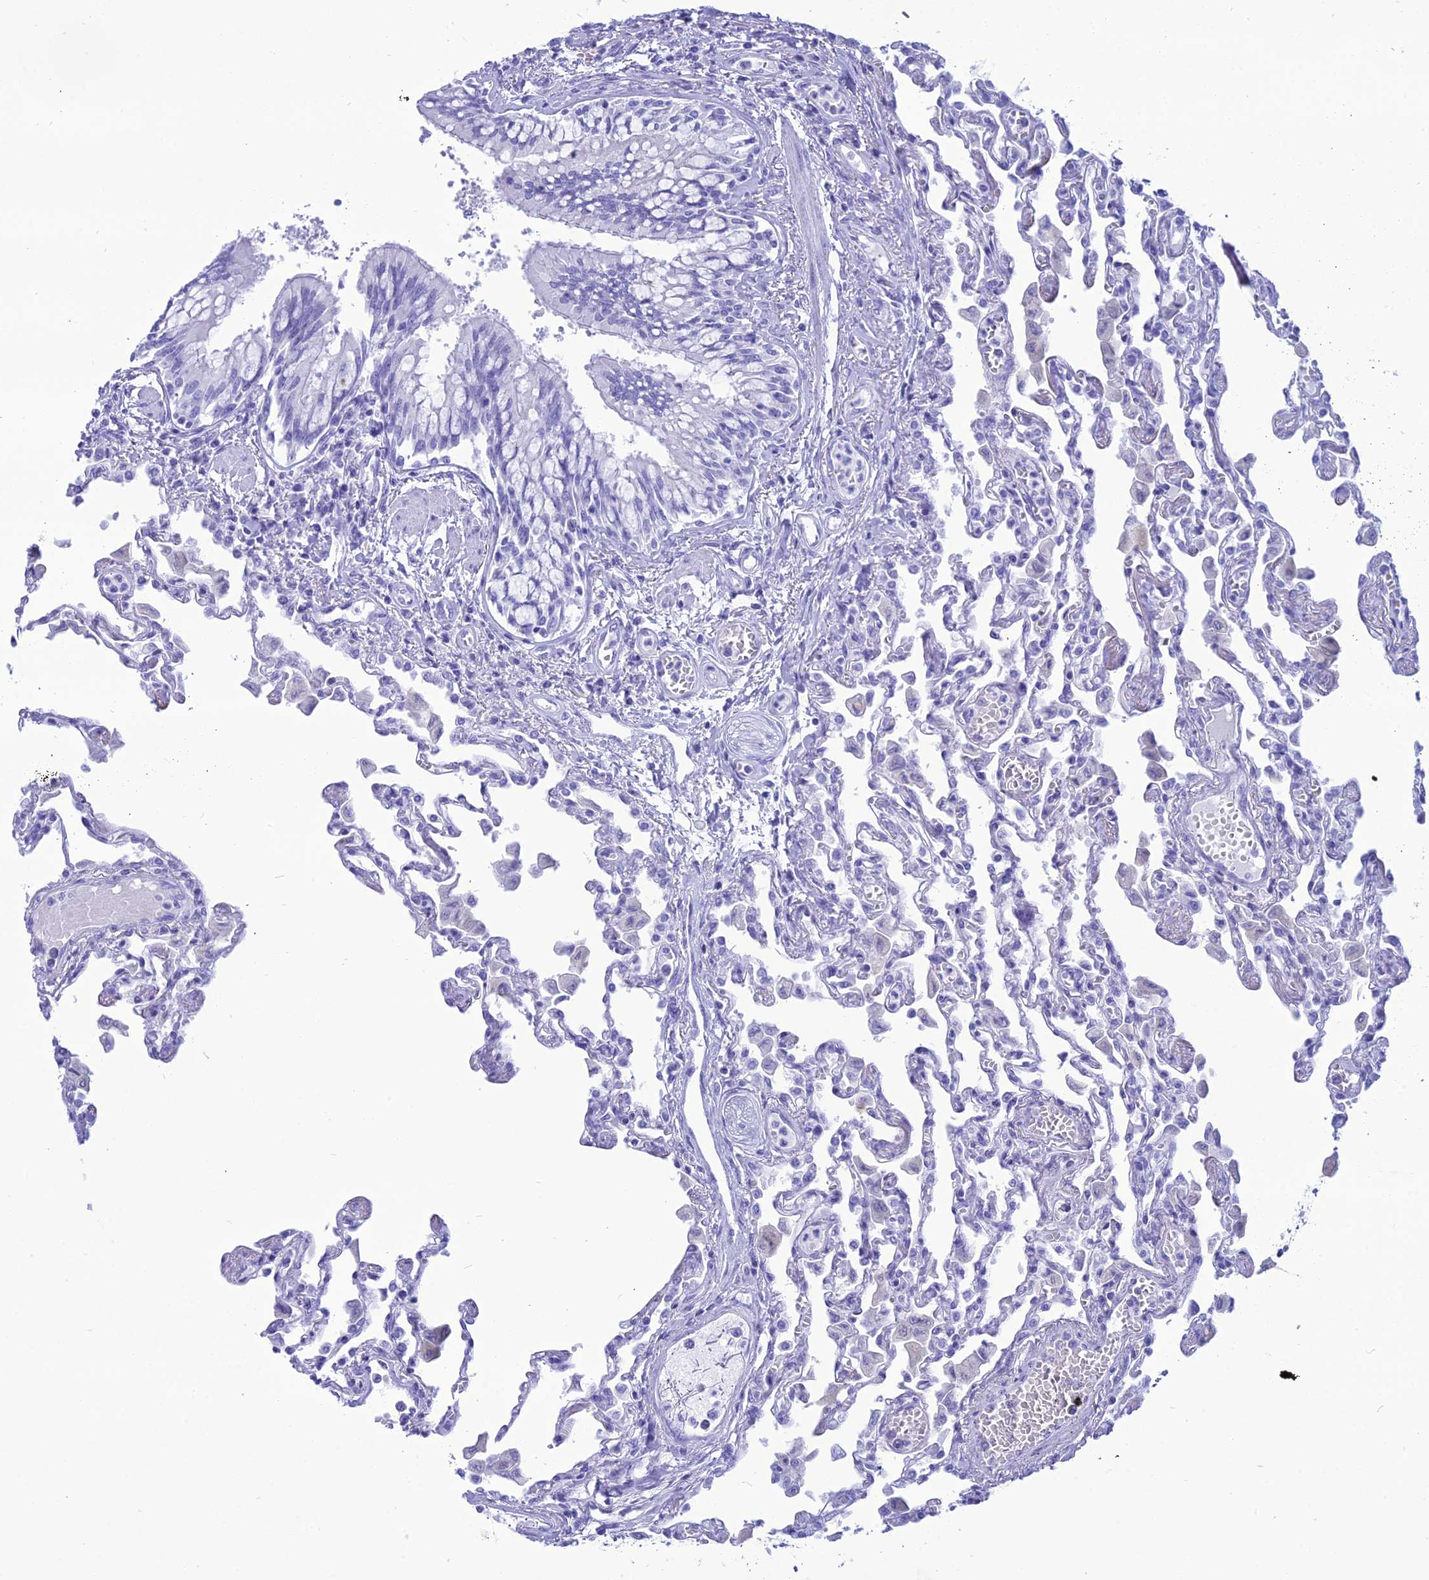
{"staining": {"intensity": "negative", "quantity": "none", "location": "none"}, "tissue": "lung", "cell_type": "Alveolar cells", "image_type": "normal", "snomed": [{"axis": "morphology", "description": "Normal tissue, NOS"}, {"axis": "topography", "description": "Bronchus"}, {"axis": "topography", "description": "Lung"}], "caption": "Lung was stained to show a protein in brown. There is no significant expression in alveolar cells. Nuclei are stained in blue.", "gene": "PNMA5", "patient": {"sex": "female", "age": 49}}